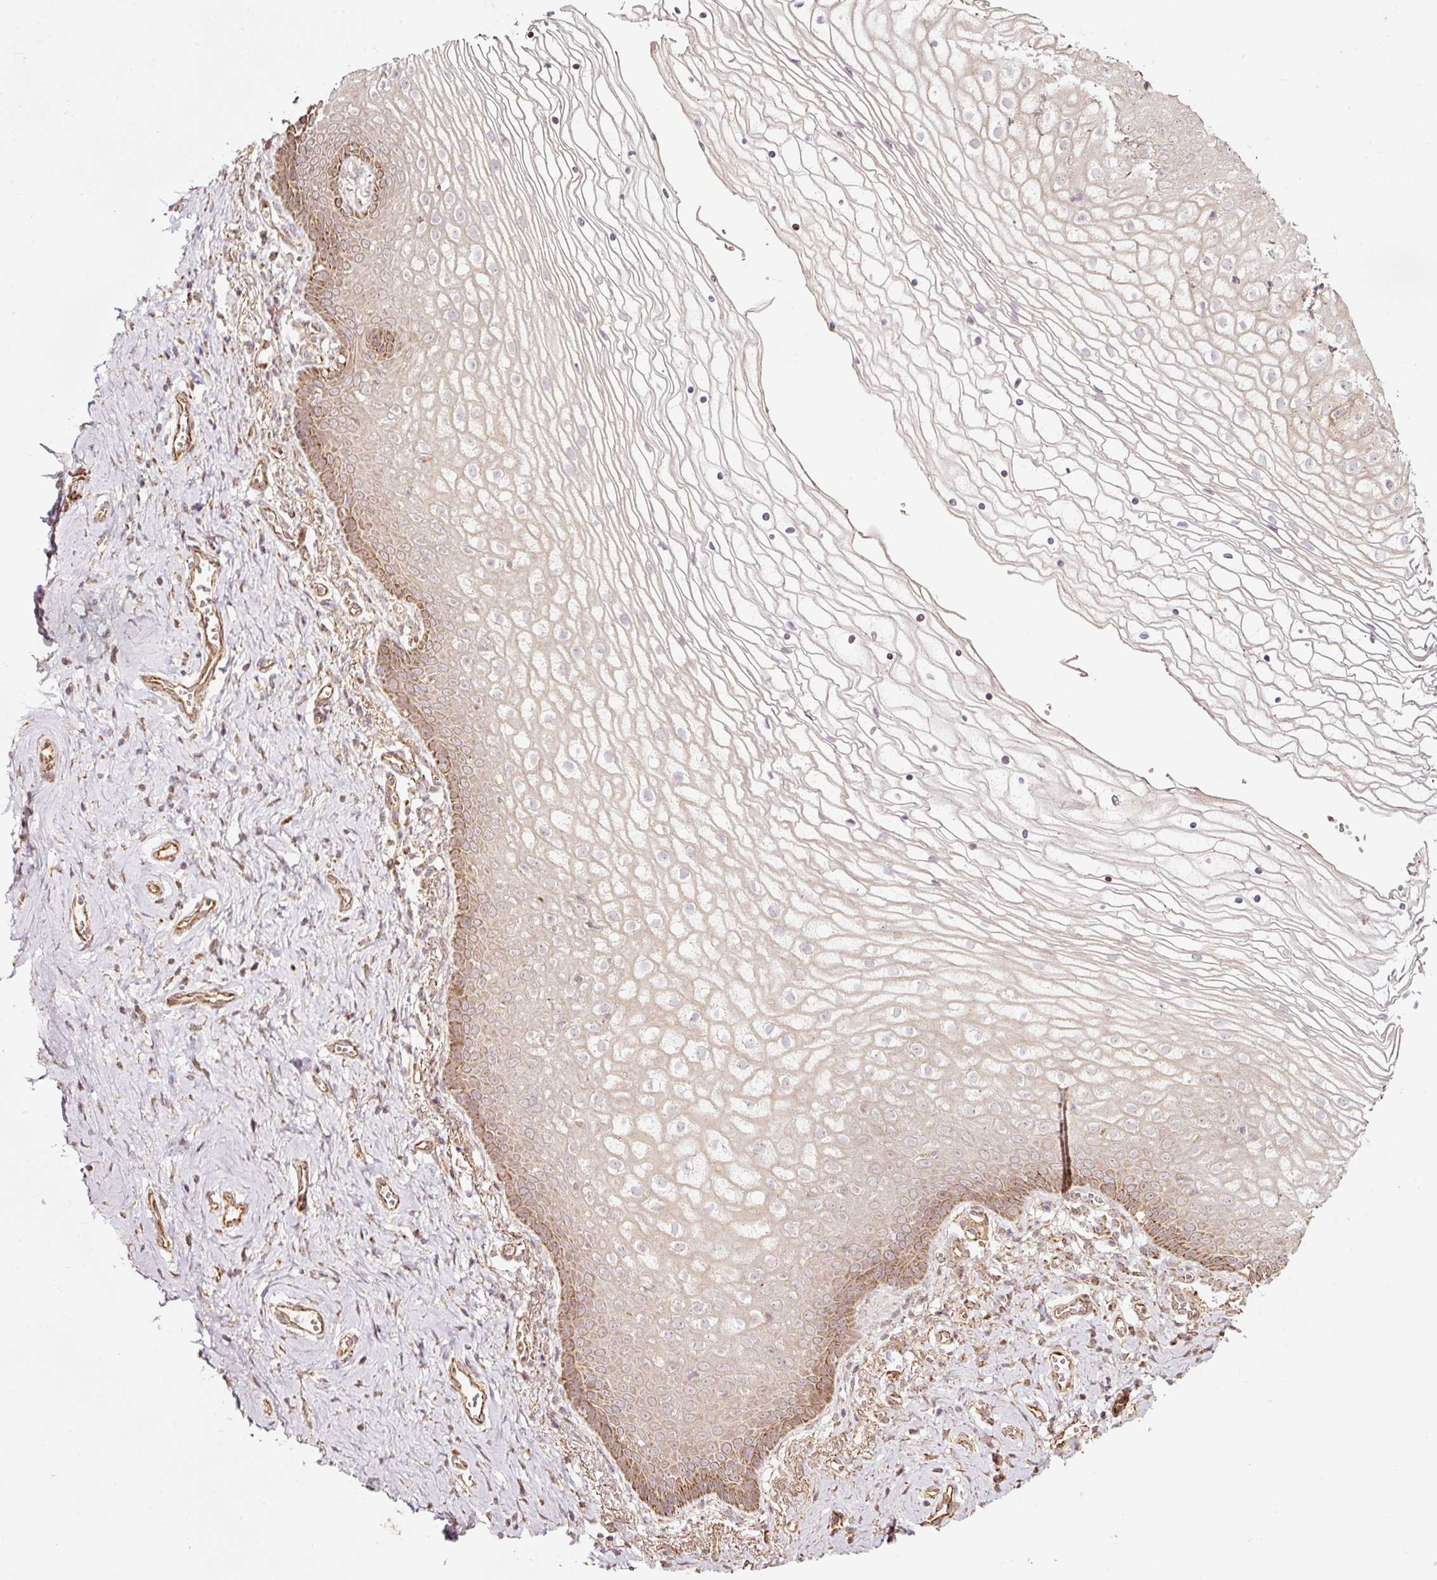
{"staining": {"intensity": "moderate", "quantity": "25%-75%", "location": "cytoplasmic/membranous"}, "tissue": "vagina", "cell_type": "Squamous epithelial cells", "image_type": "normal", "snomed": [{"axis": "morphology", "description": "Normal tissue, NOS"}, {"axis": "topography", "description": "Vagina"}], "caption": "Immunohistochemistry (IHC) (DAB) staining of benign vagina exhibits moderate cytoplasmic/membranous protein positivity in approximately 25%-75% of squamous epithelial cells.", "gene": "ETF1", "patient": {"sex": "female", "age": 56}}